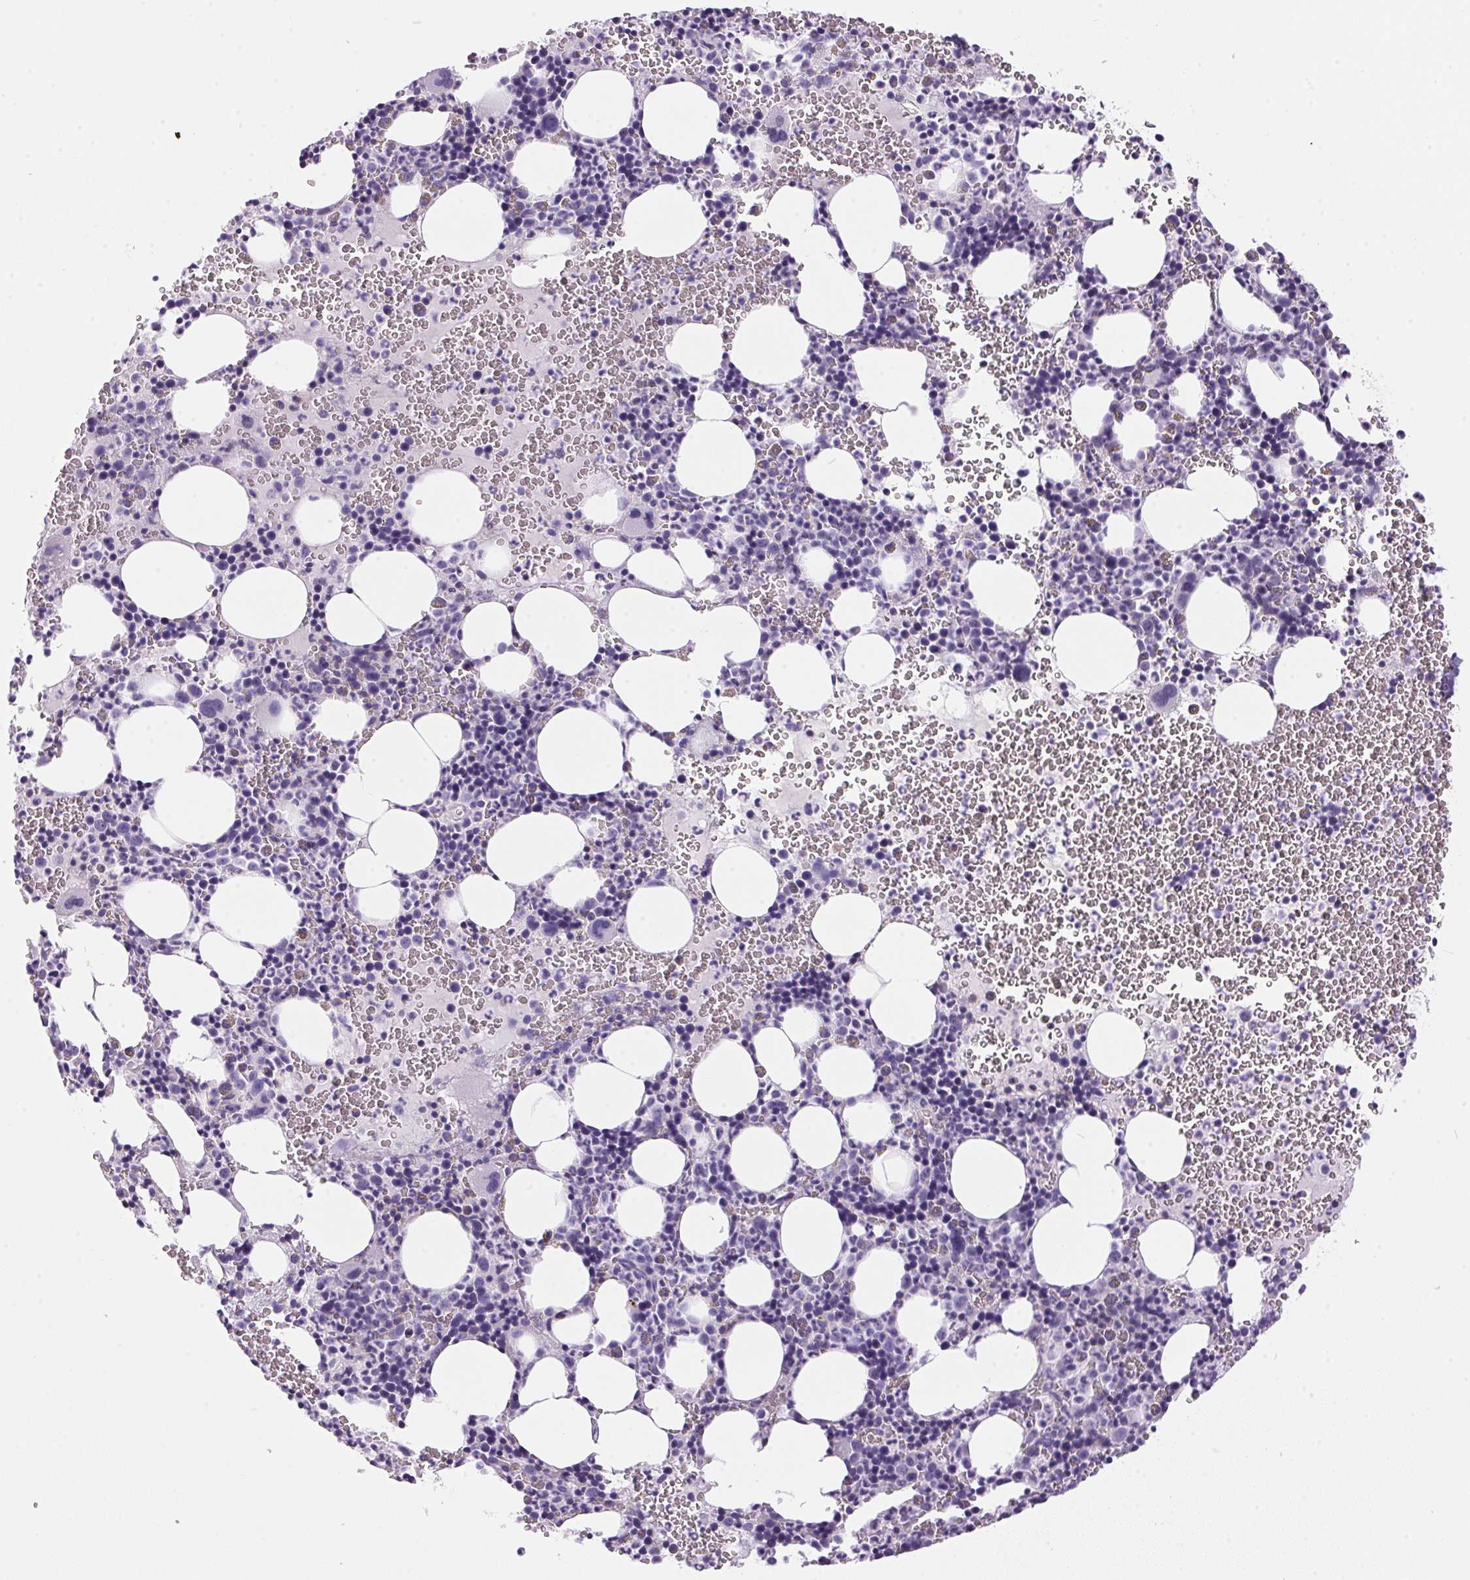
{"staining": {"intensity": "negative", "quantity": "none", "location": "none"}, "tissue": "bone marrow", "cell_type": "Hematopoietic cells", "image_type": "normal", "snomed": [{"axis": "morphology", "description": "Normal tissue, NOS"}, {"axis": "topography", "description": "Bone marrow"}], "caption": "Human bone marrow stained for a protein using immunohistochemistry reveals no expression in hematopoietic cells.", "gene": "S100A2", "patient": {"sex": "male", "age": 63}}